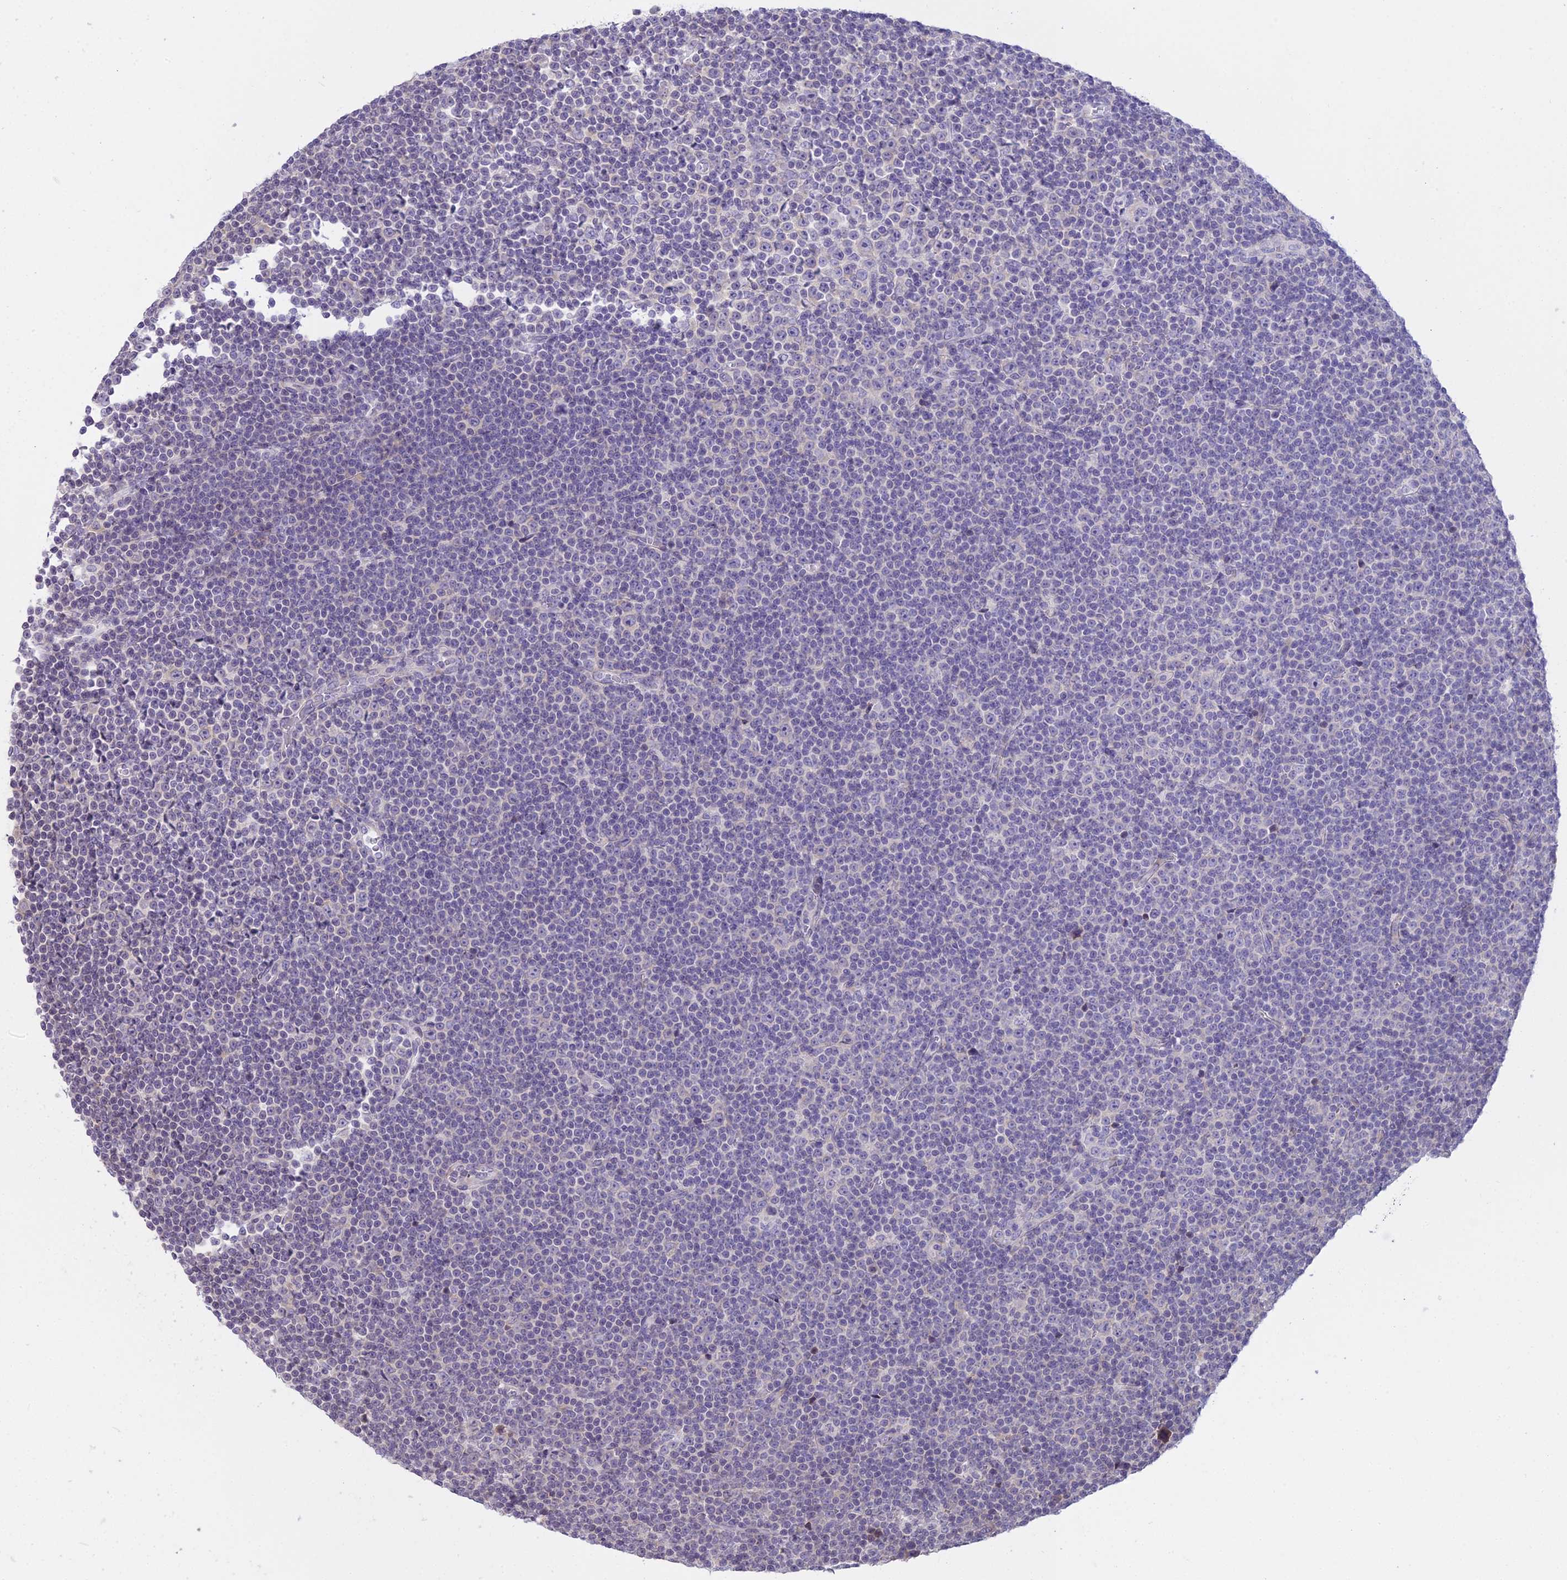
{"staining": {"intensity": "negative", "quantity": "none", "location": "none"}, "tissue": "lymphoma", "cell_type": "Tumor cells", "image_type": "cancer", "snomed": [{"axis": "morphology", "description": "Malignant lymphoma, non-Hodgkin's type, Low grade"}, {"axis": "topography", "description": "Lymph node"}], "caption": "IHC of human malignant lymphoma, non-Hodgkin's type (low-grade) exhibits no expression in tumor cells.", "gene": "RPS26", "patient": {"sex": "female", "age": 67}}